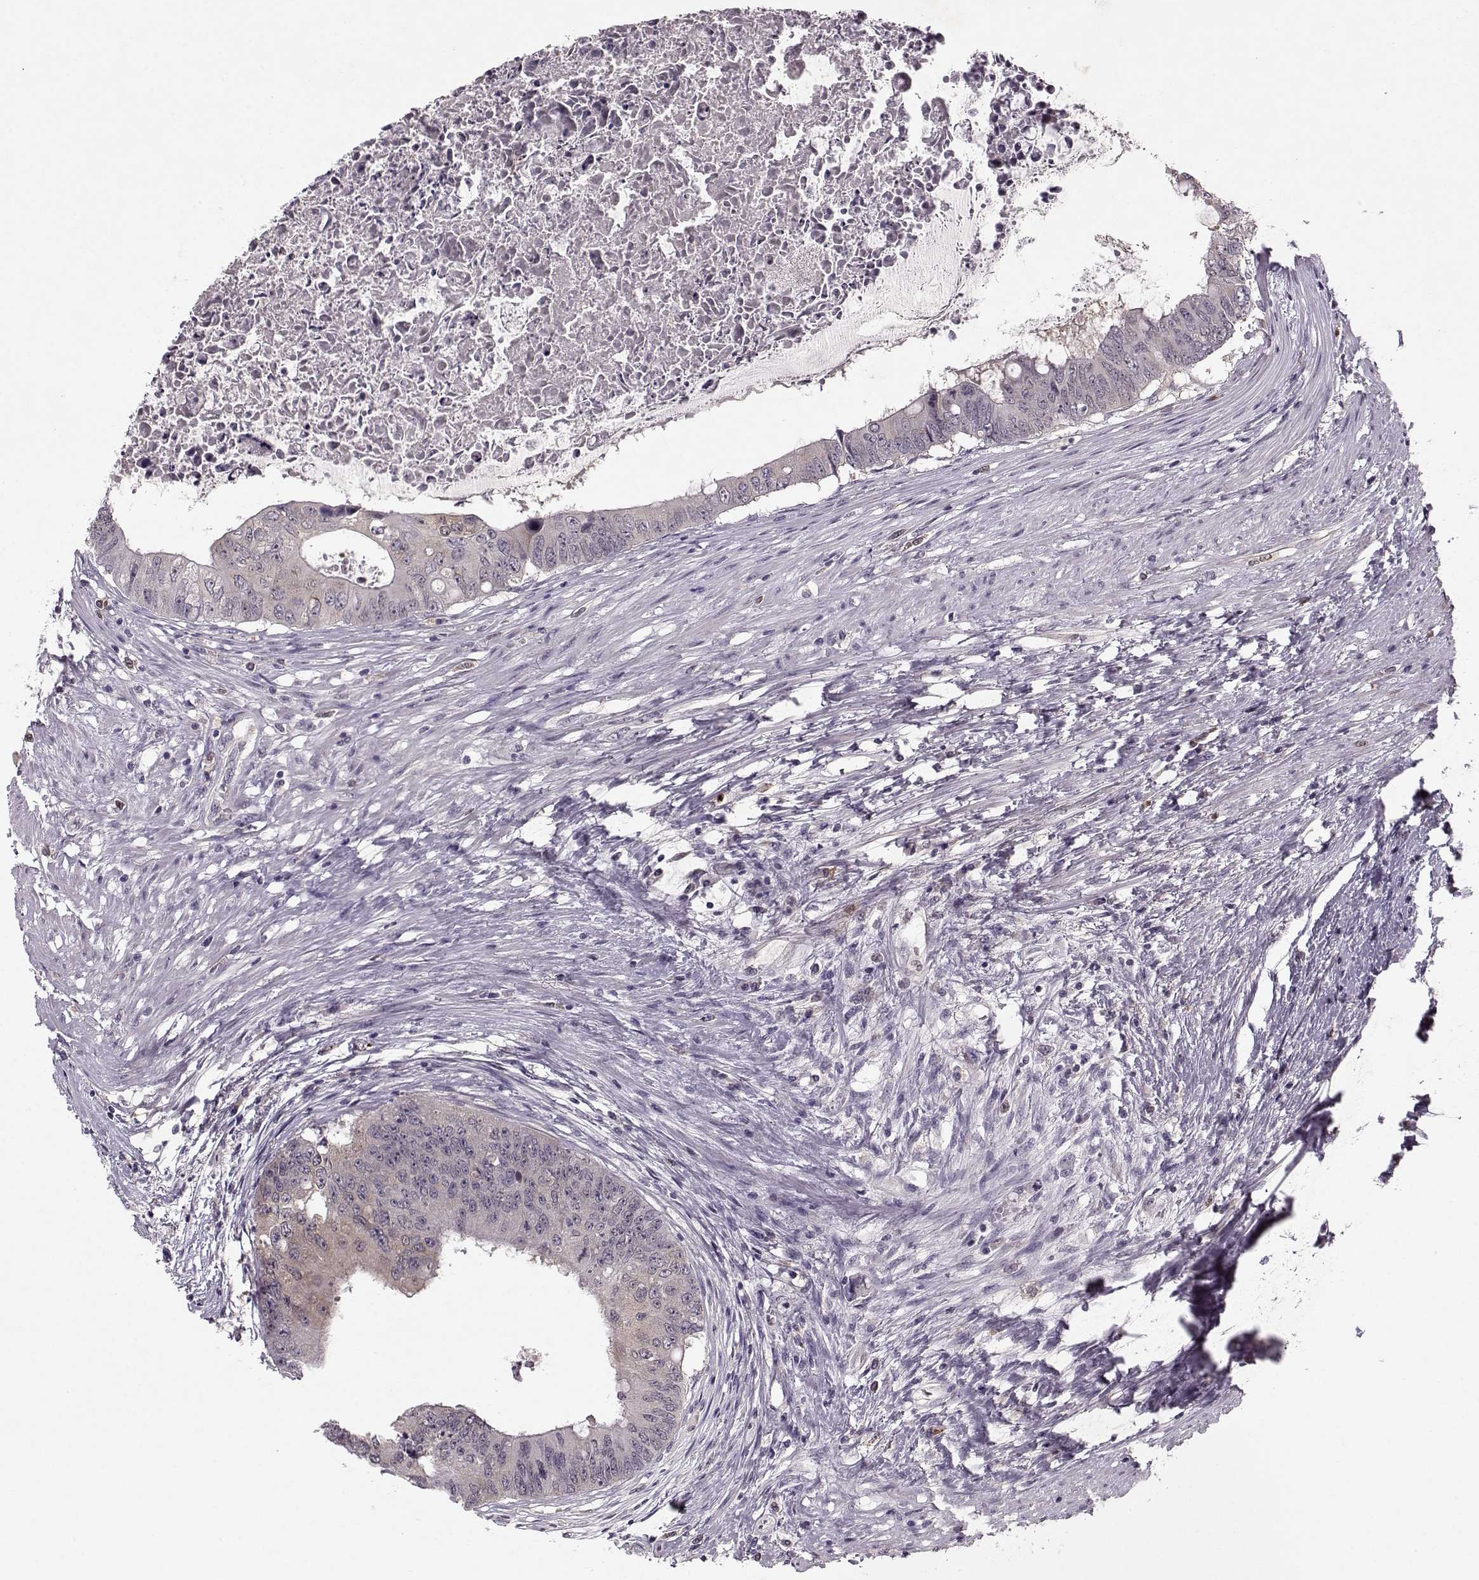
{"staining": {"intensity": "weak", "quantity": "<25%", "location": "cytoplasmic/membranous"}, "tissue": "colorectal cancer", "cell_type": "Tumor cells", "image_type": "cancer", "snomed": [{"axis": "morphology", "description": "Adenocarcinoma, NOS"}, {"axis": "topography", "description": "Rectum"}], "caption": "Protein analysis of colorectal cancer displays no significant staining in tumor cells.", "gene": "ACOT11", "patient": {"sex": "male", "age": 59}}